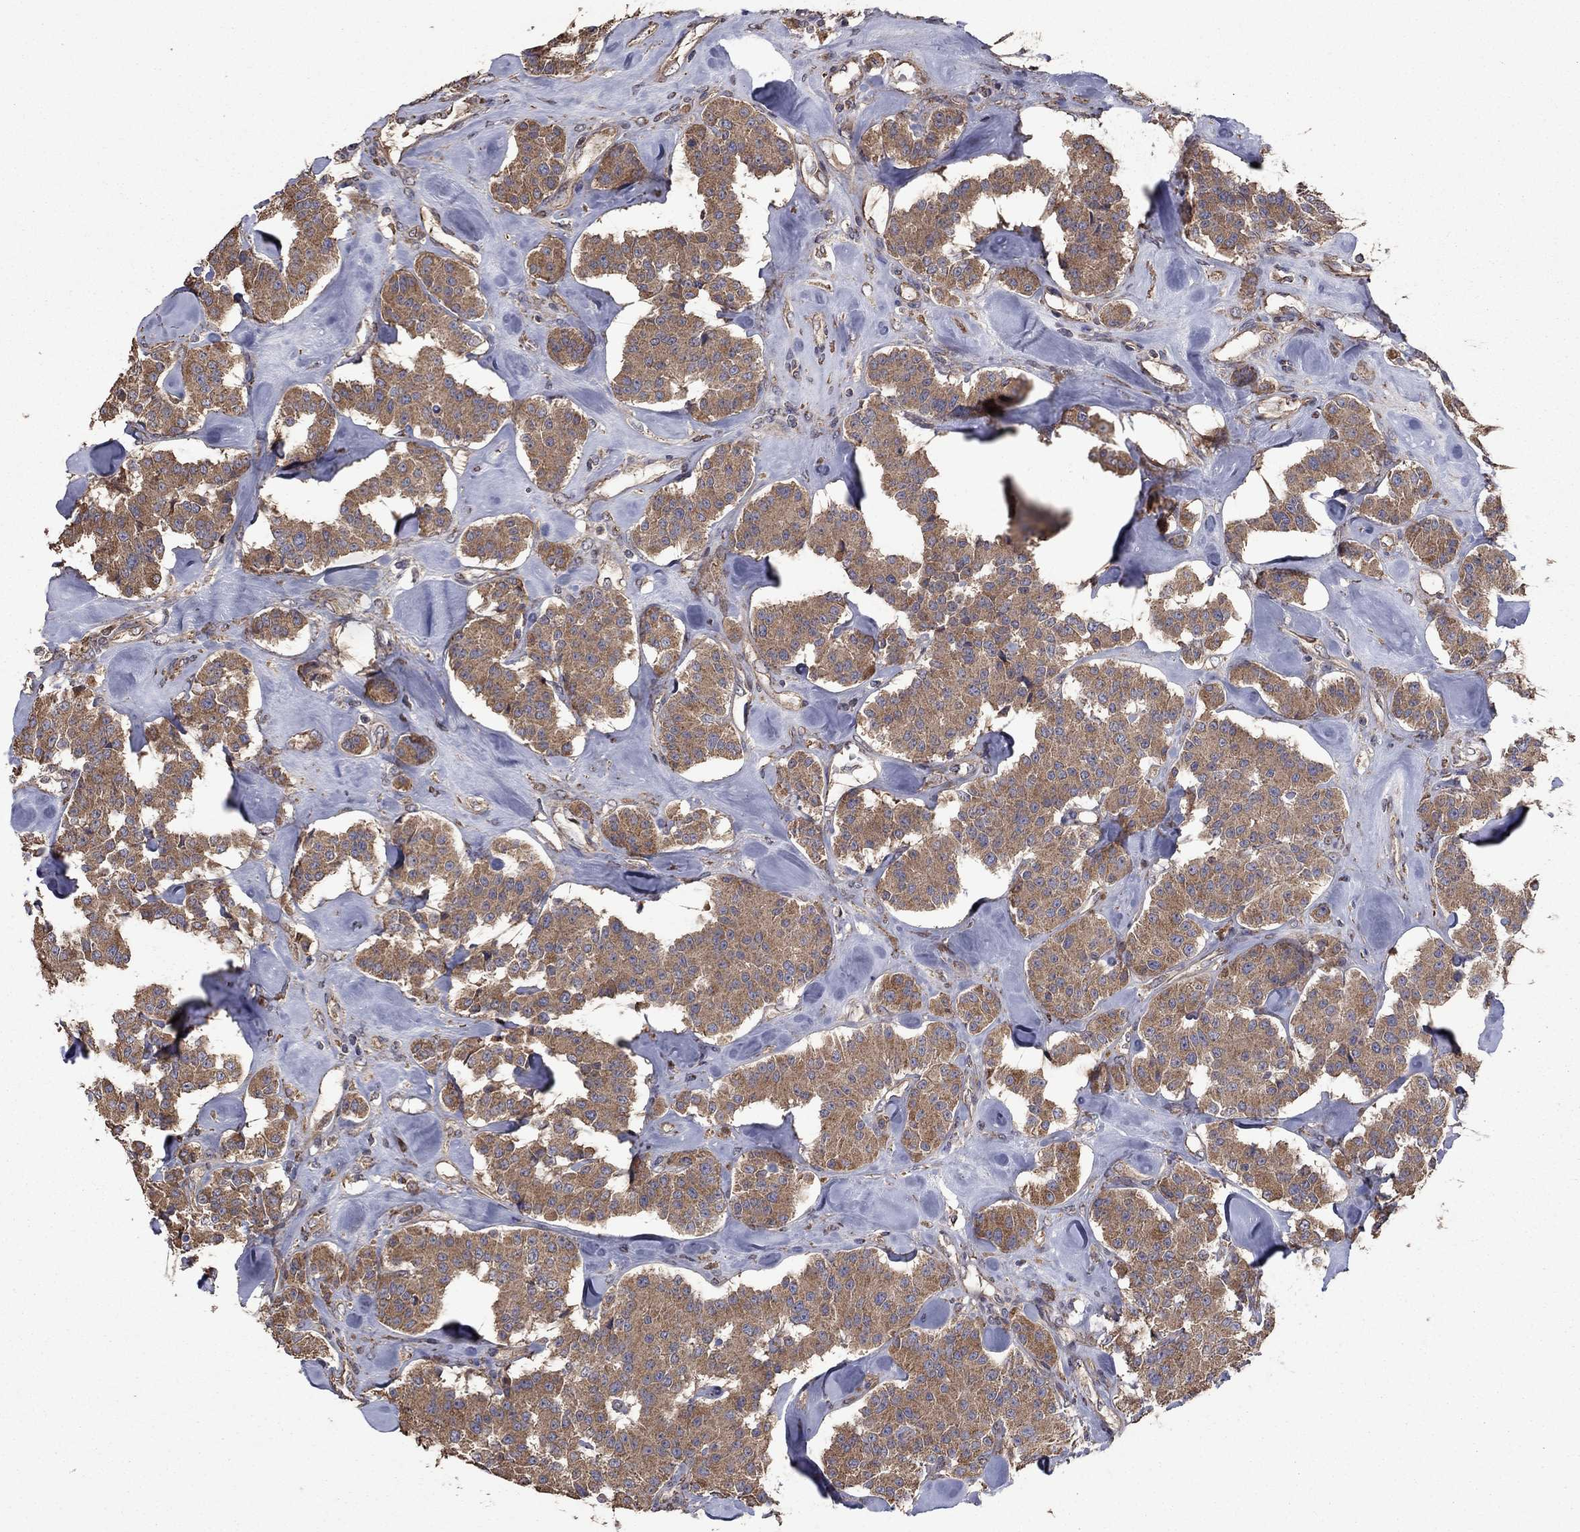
{"staining": {"intensity": "moderate", "quantity": ">75%", "location": "cytoplasmic/membranous"}, "tissue": "carcinoid", "cell_type": "Tumor cells", "image_type": "cancer", "snomed": [{"axis": "morphology", "description": "Carcinoid, malignant, NOS"}, {"axis": "topography", "description": "Pancreas"}], "caption": "Carcinoid stained with DAB IHC shows medium levels of moderate cytoplasmic/membranous staining in about >75% of tumor cells. (DAB (3,3'-diaminobenzidine) = brown stain, brightfield microscopy at high magnification).", "gene": "FLT4", "patient": {"sex": "male", "age": 41}}